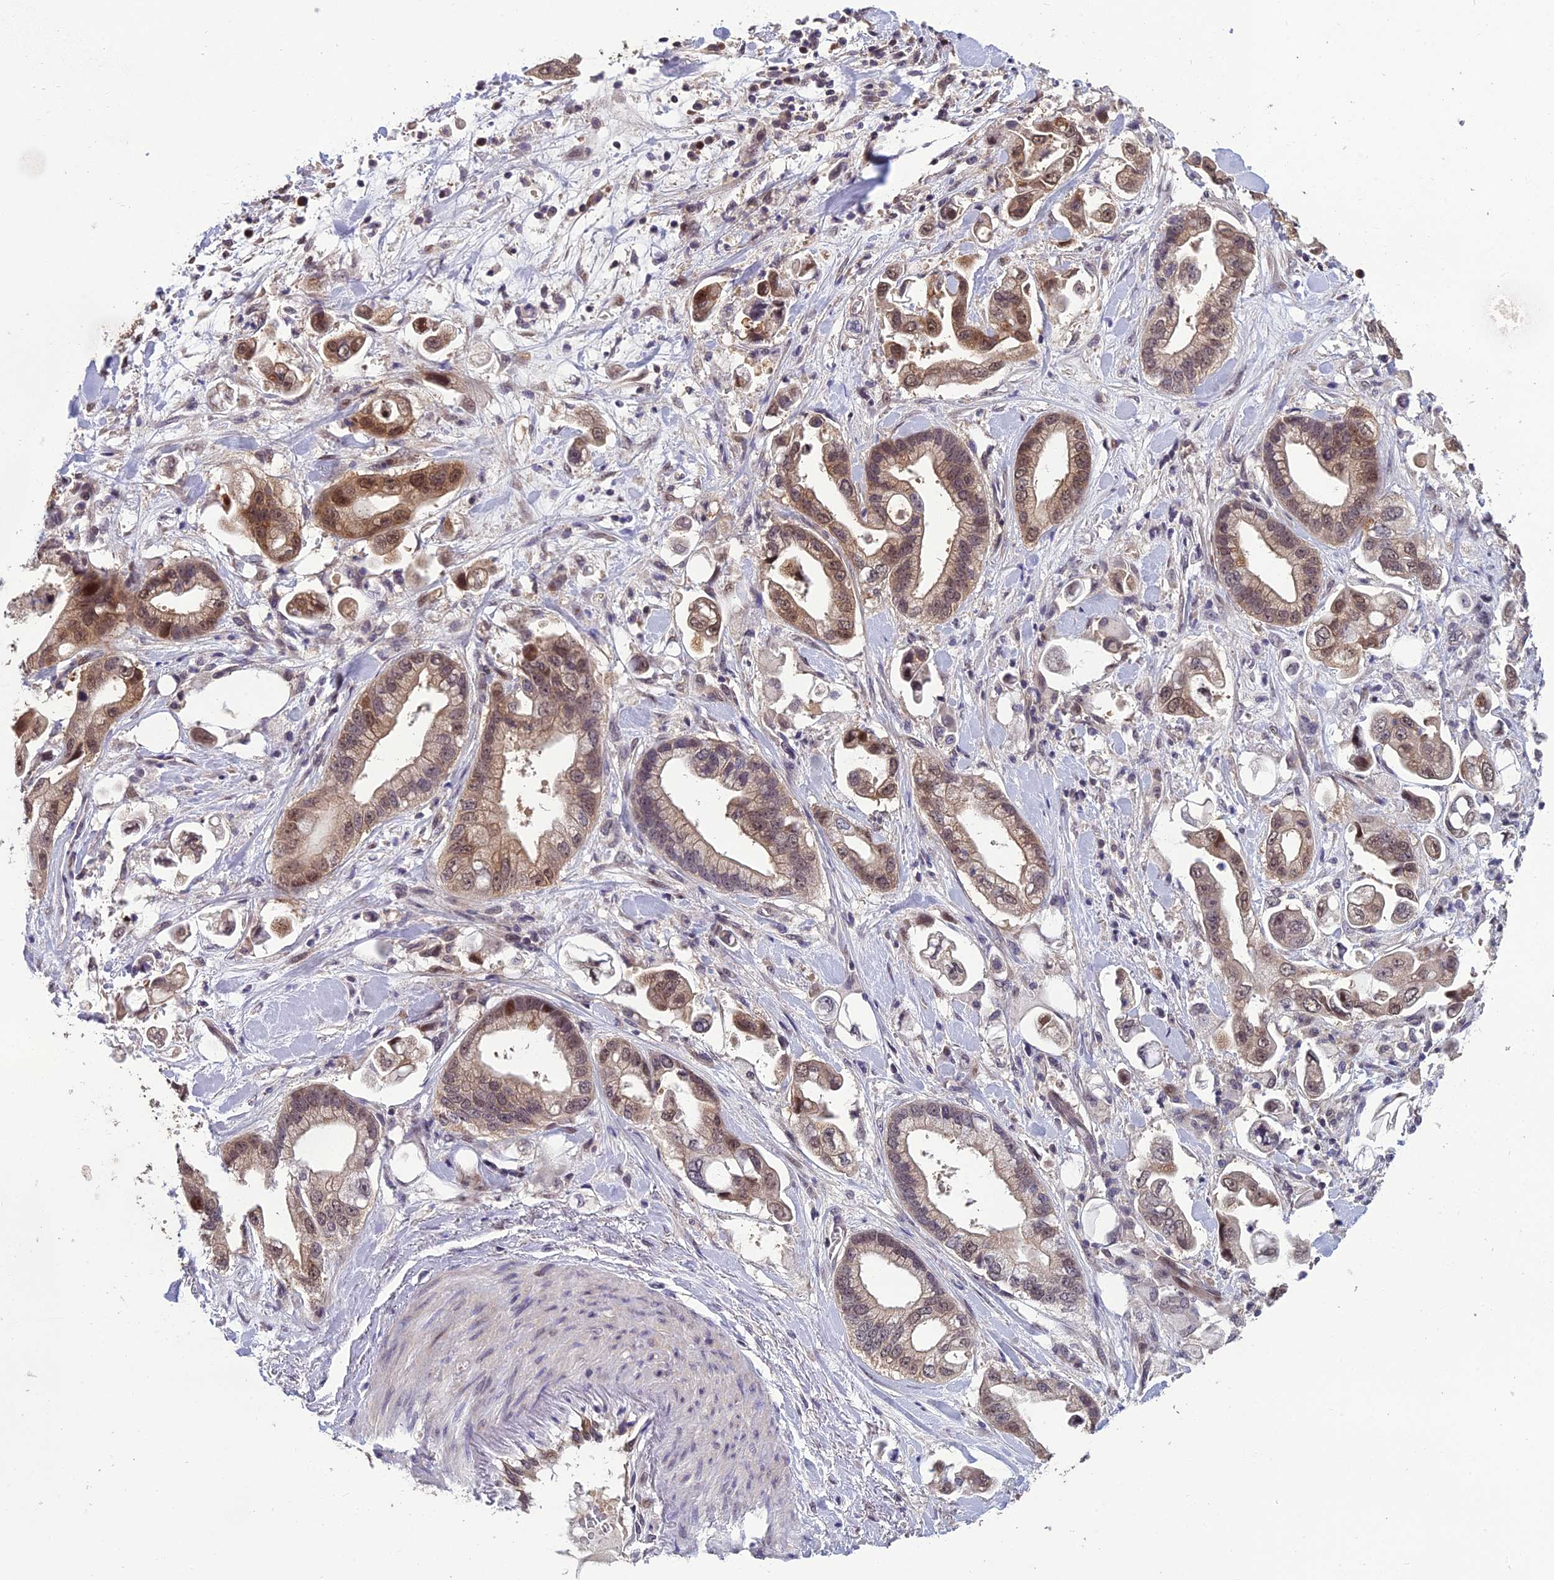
{"staining": {"intensity": "moderate", "quantity": ">75%", "location": "cytoplasmic/membranous,nuclear"}, "tissue": "stomach cancer", "cell_type": "Tumor cells", "image_type": "cancer", "snomed": [{"axis": "morphology", "description": "Adenocarcinoma, NOS"}, {"axis": "topography", "description": "Stomach"}], "caption": "Approximately >75% of tumor cells in human stomach cancer (adenocarcinoma) exhibit moderate cytoplasmic/membranous and nuclear protein expression as visualized by brown immunohistochemical staining.", "gene": "GRWD1", "patient": {"sex": "male", "age": 62}}